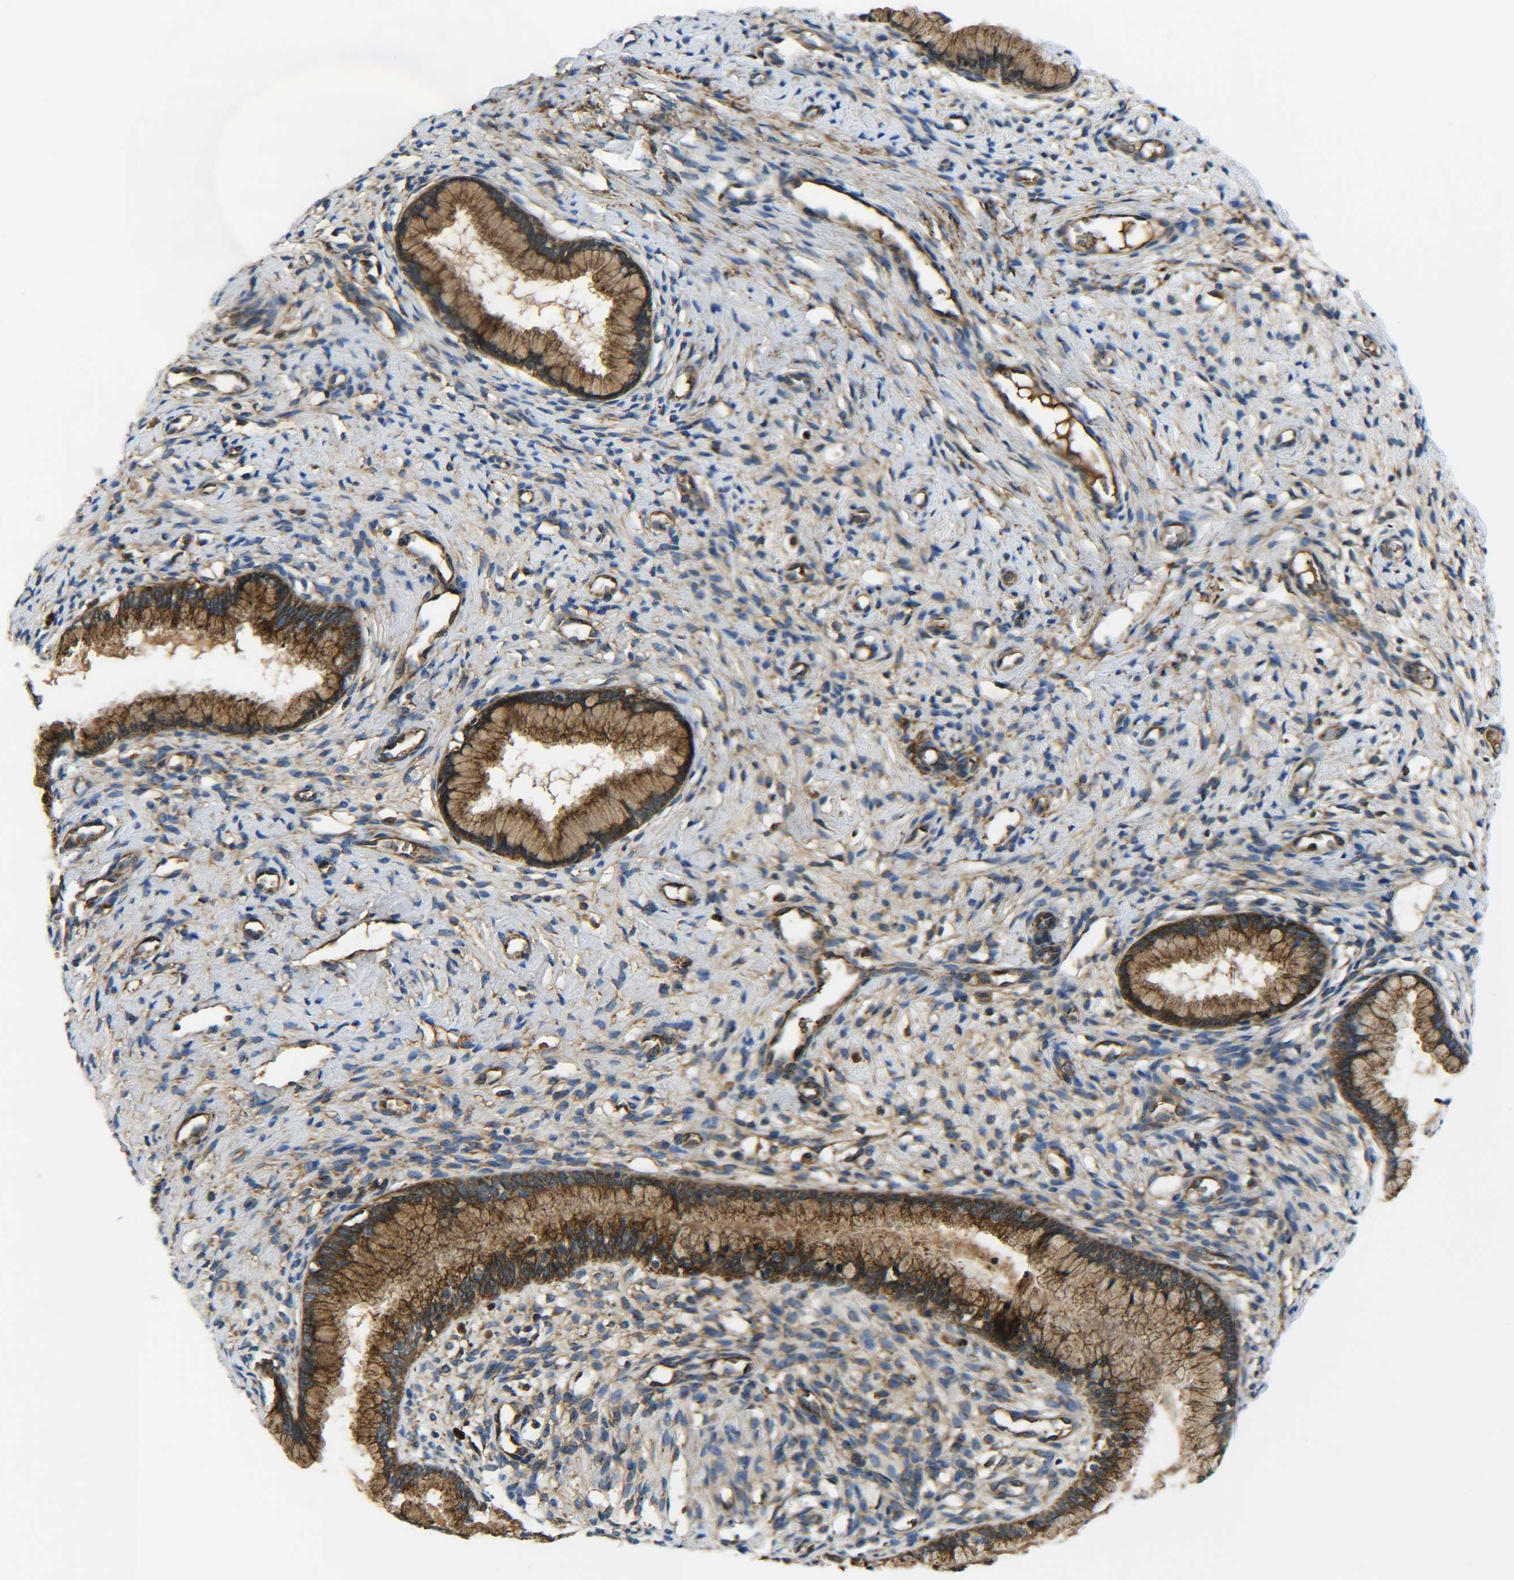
{"staining": {"intensity": "moderate", "quantity": ">75%", "location": "cytoplasmic/membranous"}, "tissue": "cervix", "cell_type": "Glandular cells", "image_type": "normal", "snomed": [{"axis": "morphology", "description": "Normal tissue, NOS"}, {"axis": "topography", "description": "Cervix"}], "caption": "Cervix stained with a brown dye shows moderate cytoplasmic/membranous positive staining in approximately >75% of glandular cells.", "gene": "PREB", "patient": {"sex": "female", "age": 65}}